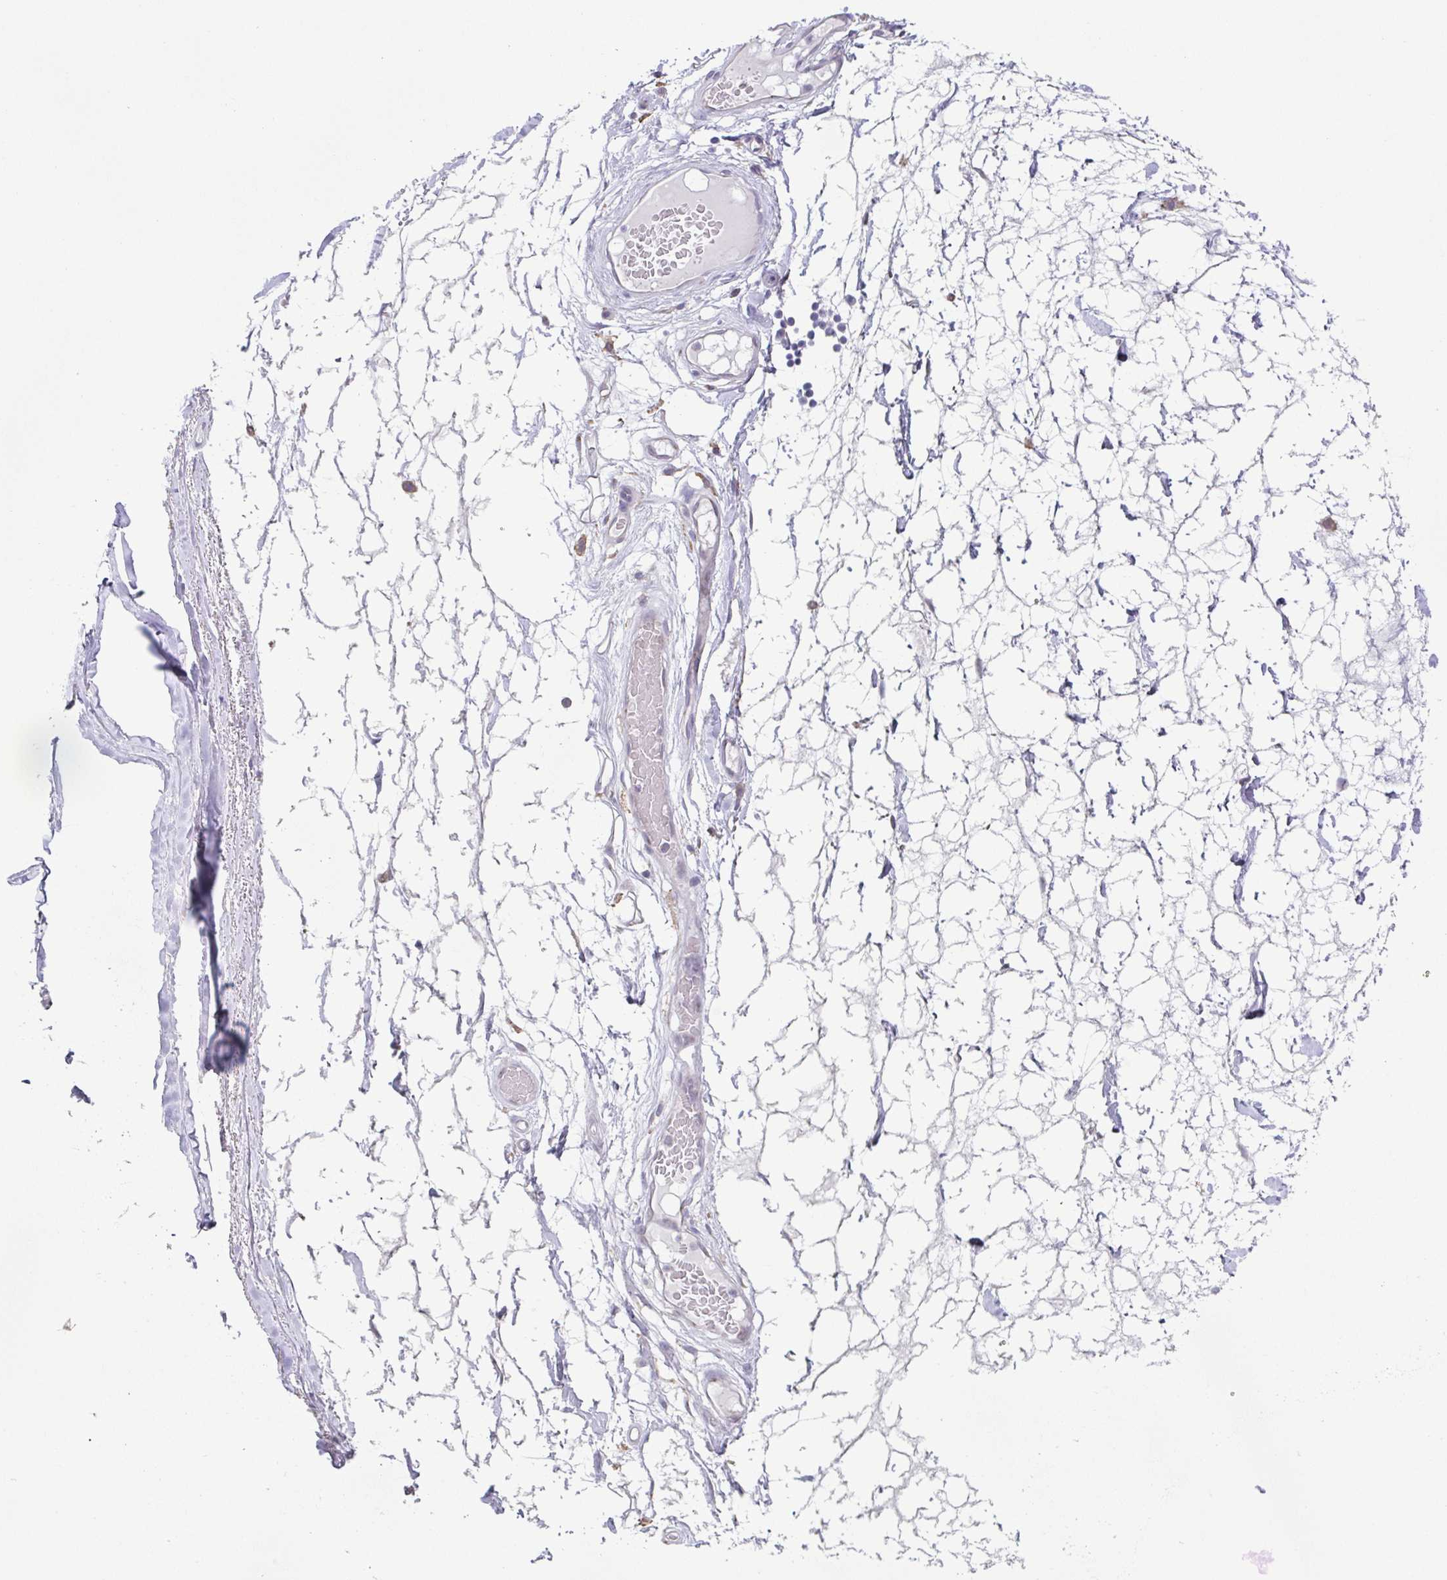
{"staining": {"intensity": "negative", "quantity": "none", "location": "none"}, "tissue": "adipose tissue", "cell_type": "Adipocytes", "image_type": "normal", "snomed": [{"axis": "morphology", "description": "Normal tissue, NOS"}, {"axis": "topography", "description": "Lymph node"}, {"axis": "topography", "description": "Cartilage tissue"}, {"axis": "topography", "description": "Nasopharynx"}], "caption": "A micrograph of adipose tissue stained for a protein displays no brown staining in adipocytes. (Brightfield microscopy of DAB (3,3'-diaminobenzidine) immunohistochemistry at high magnification).", "gene": "UBE2Q1", "patient": {"sex": "male", "age": 63}}